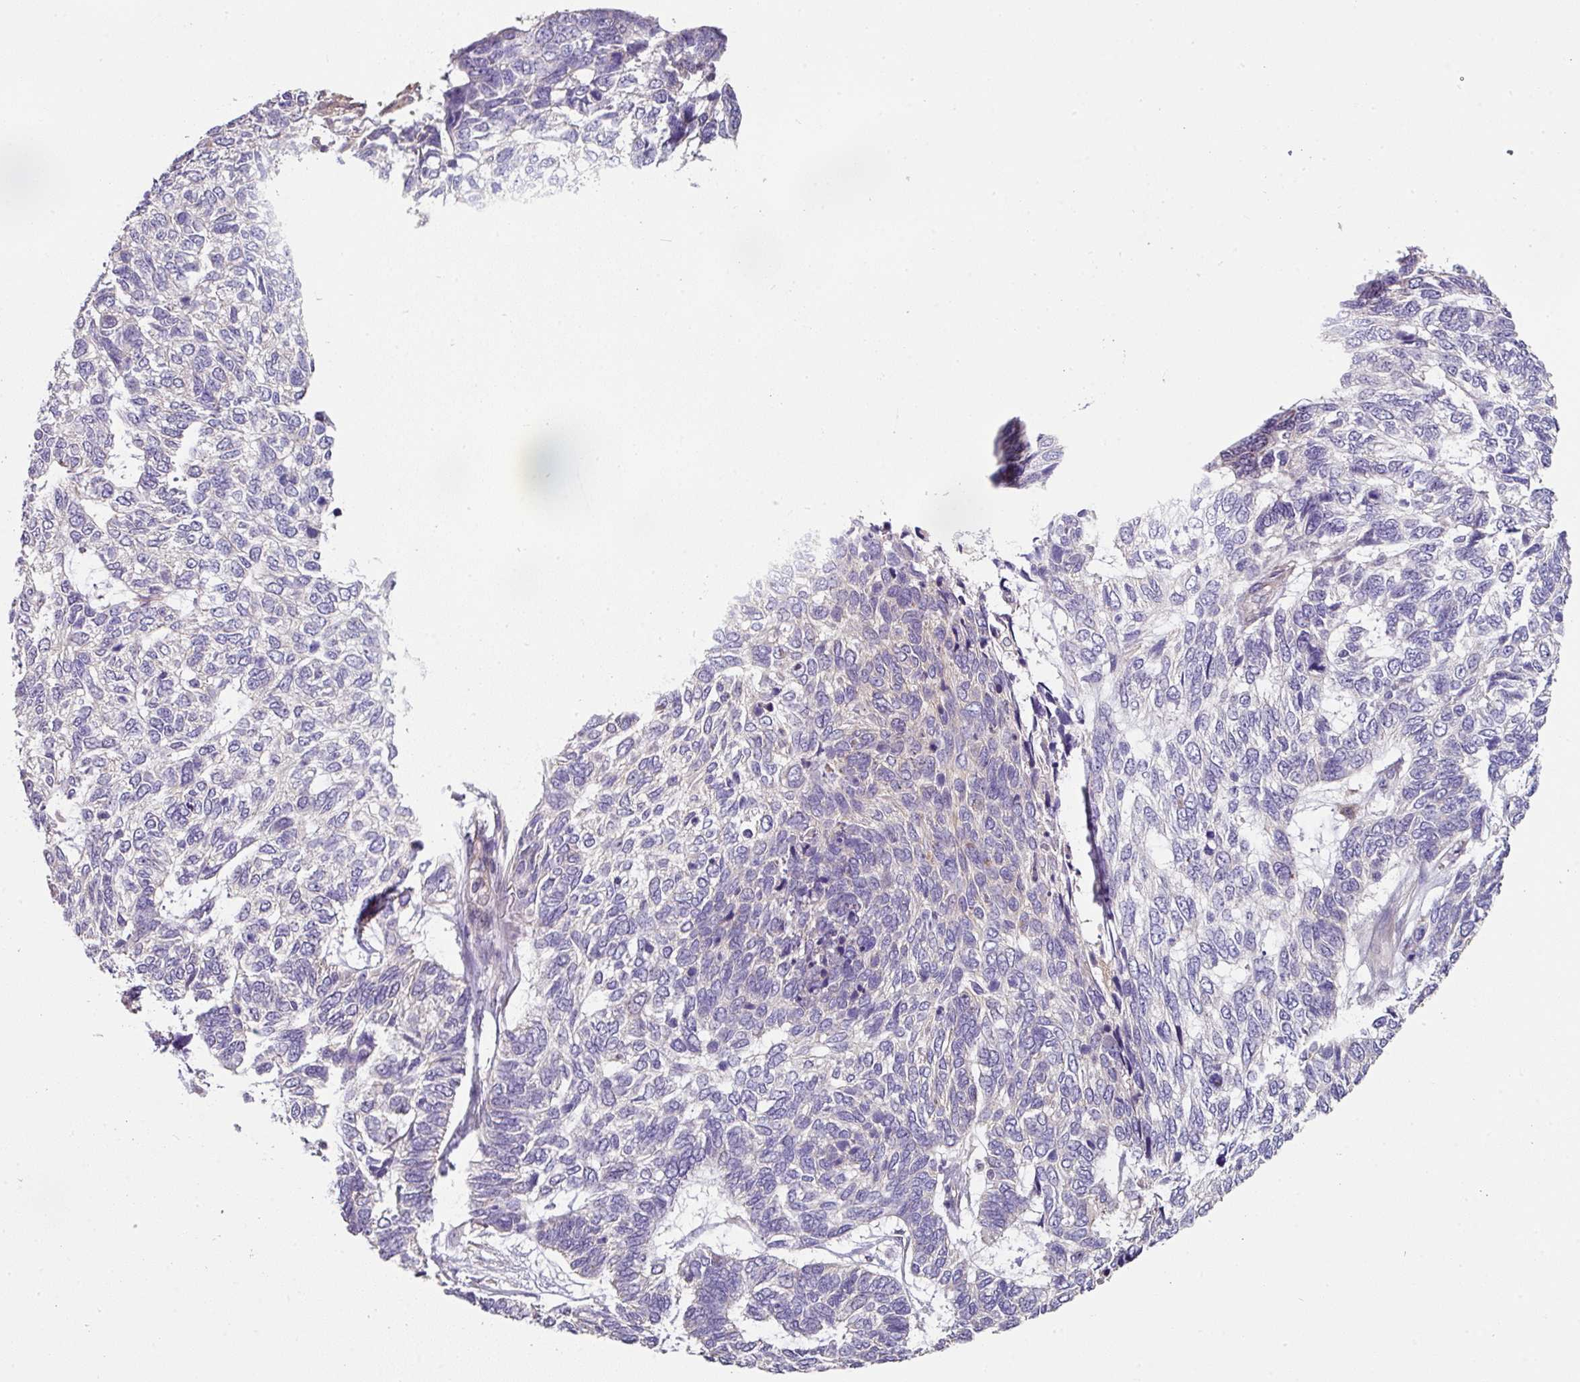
{"staining": {"intensity": "negative", "quantity": "none", "location": "none"}, "tissue": "skin cancer", "cell_type": "Tumor cells", "image_type": "cancer", "snomed": [{"axis": "morphology", "description": "Basal cell carcinoma"}, {"axis": "topography", "description": "Skin"}], "caption": "Image shows no protein staining in tumor cells of basal cell carcinoma (skin) tissue.", "gene": "C4orf48", "patient": {"sex": "female", "age": 65}}